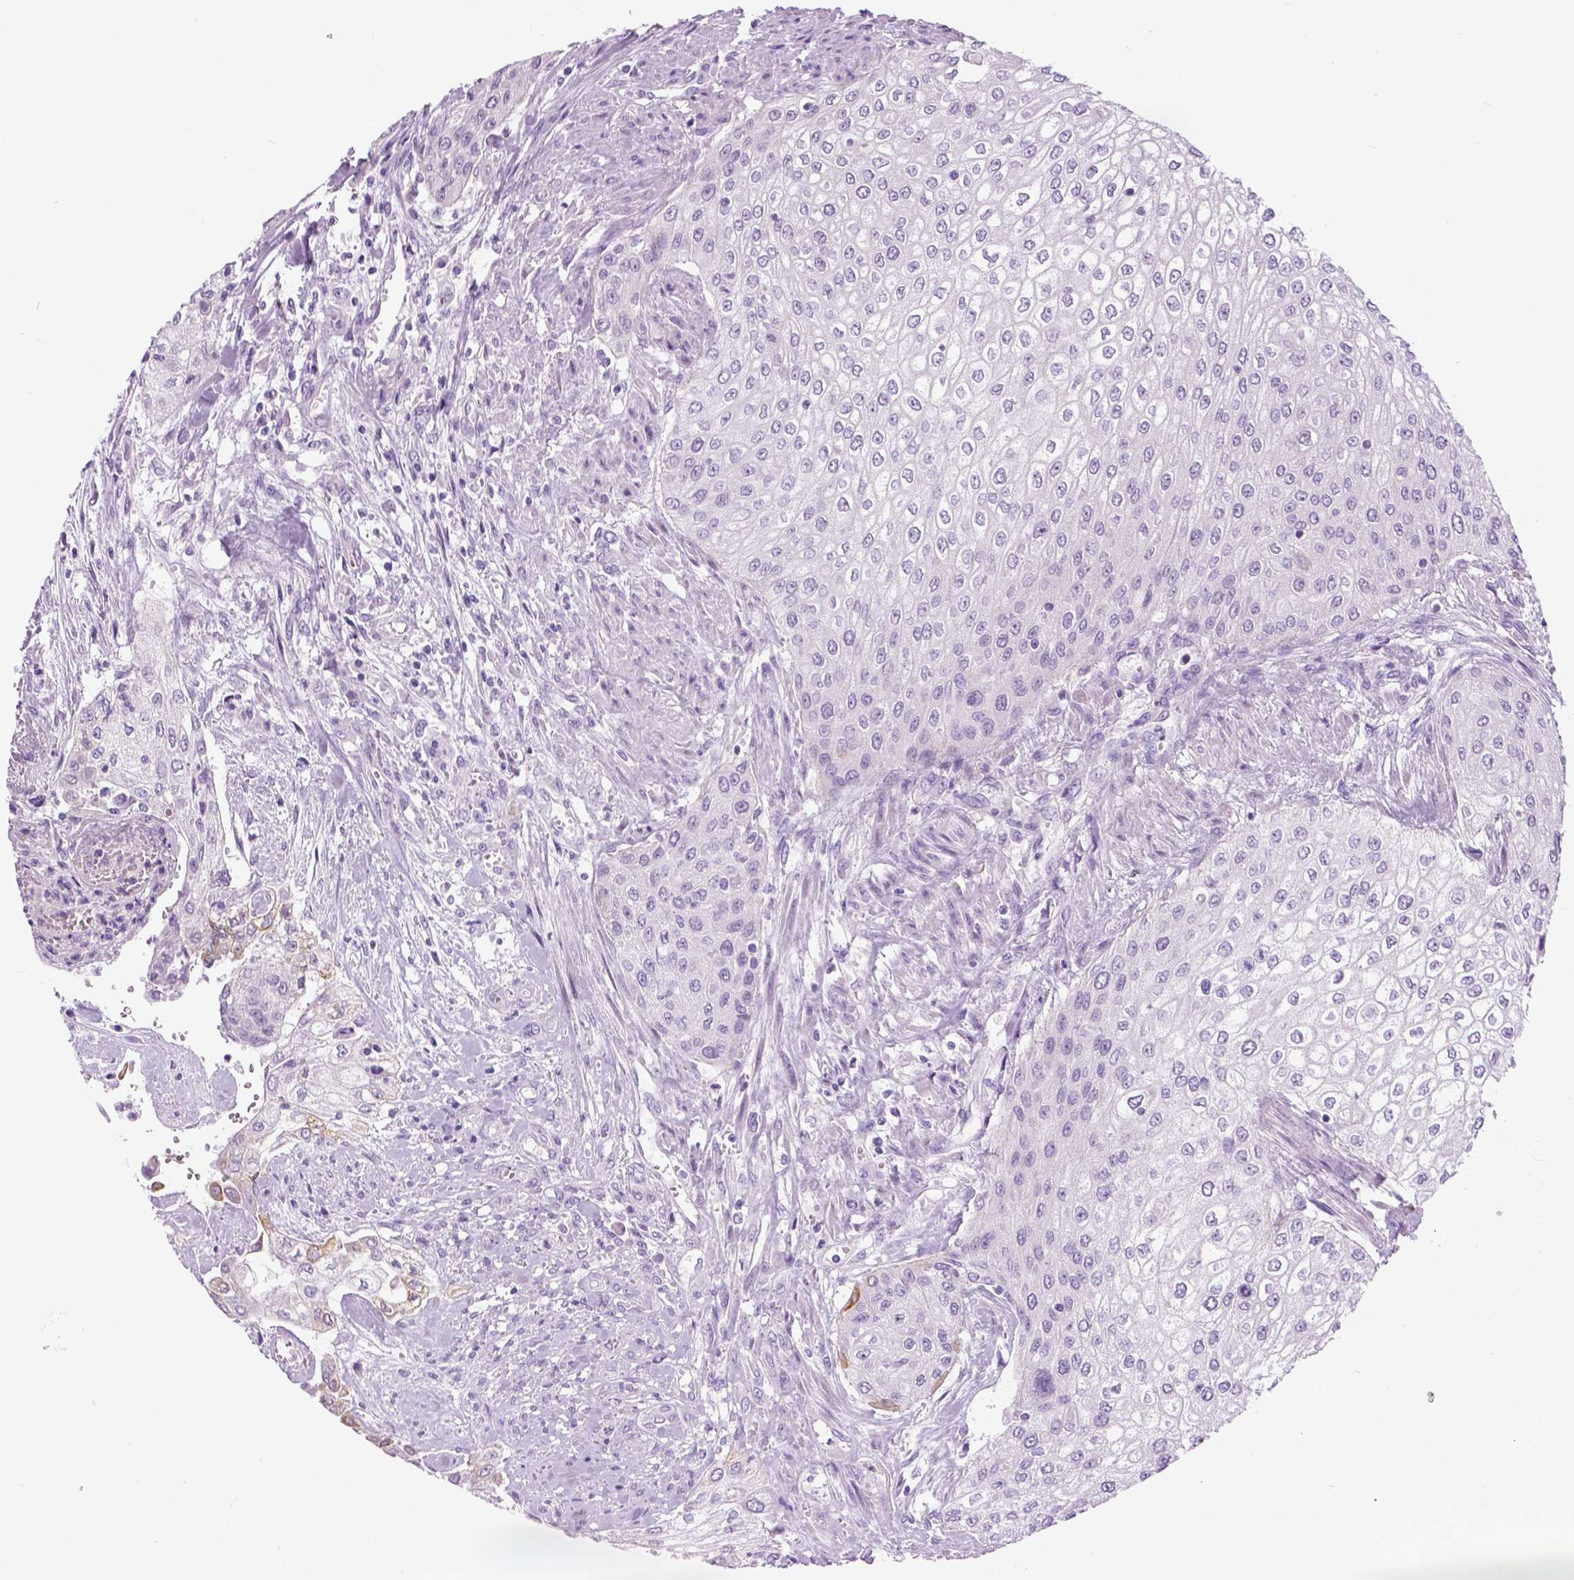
{"staining": {"intensity": "negative", "quantity": "none", "location": "none"}, "tissue": "urothelial cancer", "cell_type": "Tumor cells", "image_type": "cancer", "snomed": [{"axis": "morphology", "description": "Urothelial carcinoma, High grade"}, {"axis": "topography", "description": "Urinary bladder"}], "caption": "High power microscopy histopathology image of an immunohistochemistry (IHC) image of high-grade urothelial carcinoma, revealing no significant staining in tumor cells.", "gene": "TP53TG5", "patient": {"sex": "male", "age": 62}}